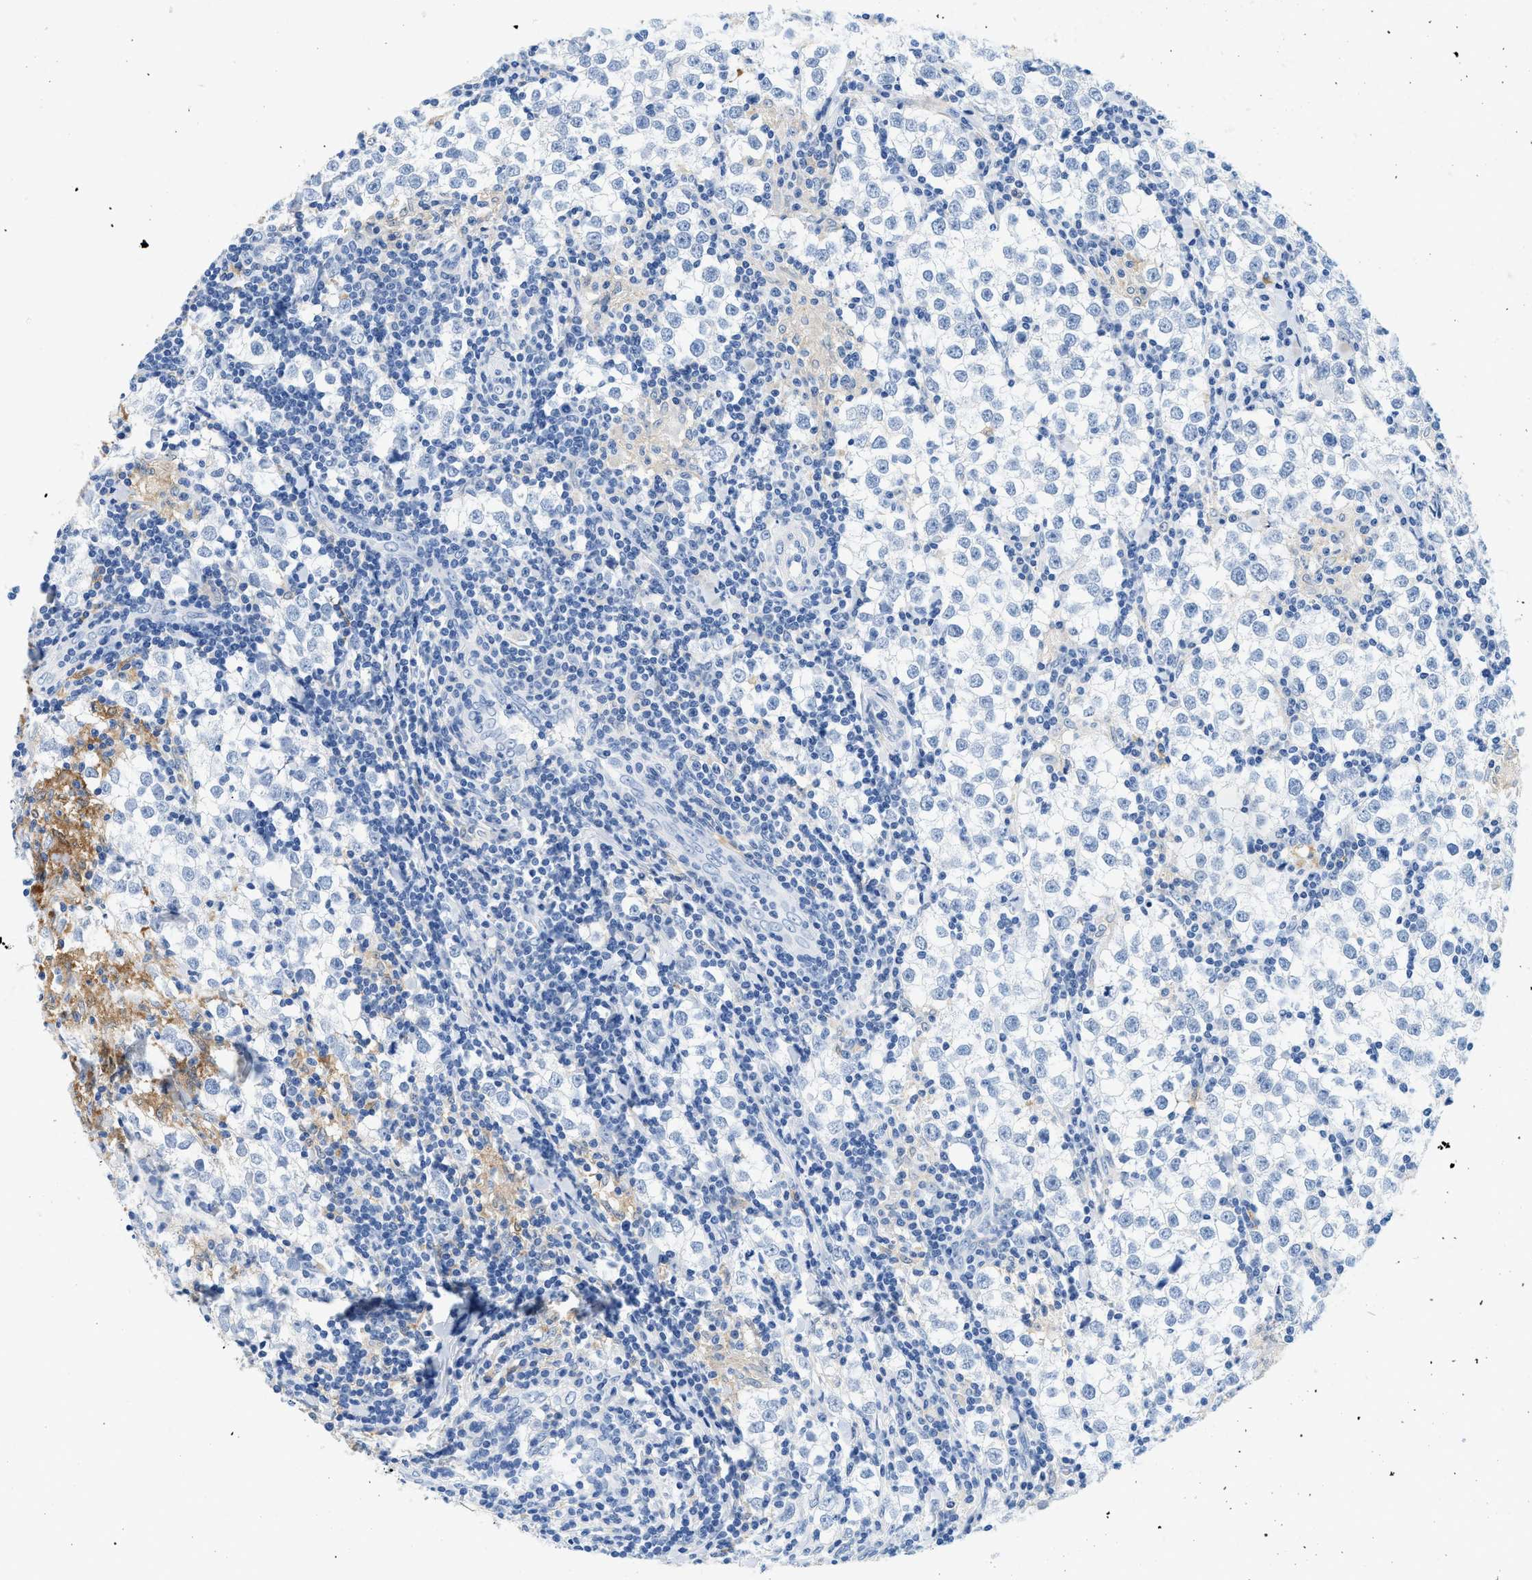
{"staining": {"intensity": "negative", "quantity": "none", "location": "none"}, "tissue": "testis cancer", "cell_type": "Tumor cells", "image_type": "cancer", "snomed": [{"axis": "morphology", "description": "Seminoma, NOS"}, {"axis": "morphology", "description": "Carcinoma, Embryonal, NOS"}, {"axis": "topography", "description": "Testis"}], "caption": "Immunohistochemistry photomicrograph of testis cancer (seminoma) stained for a protein (brown), which demonstrates no positivity in tumor cells.", "gene": "GSN", "patient": {"sex": "male", "age": 36}}